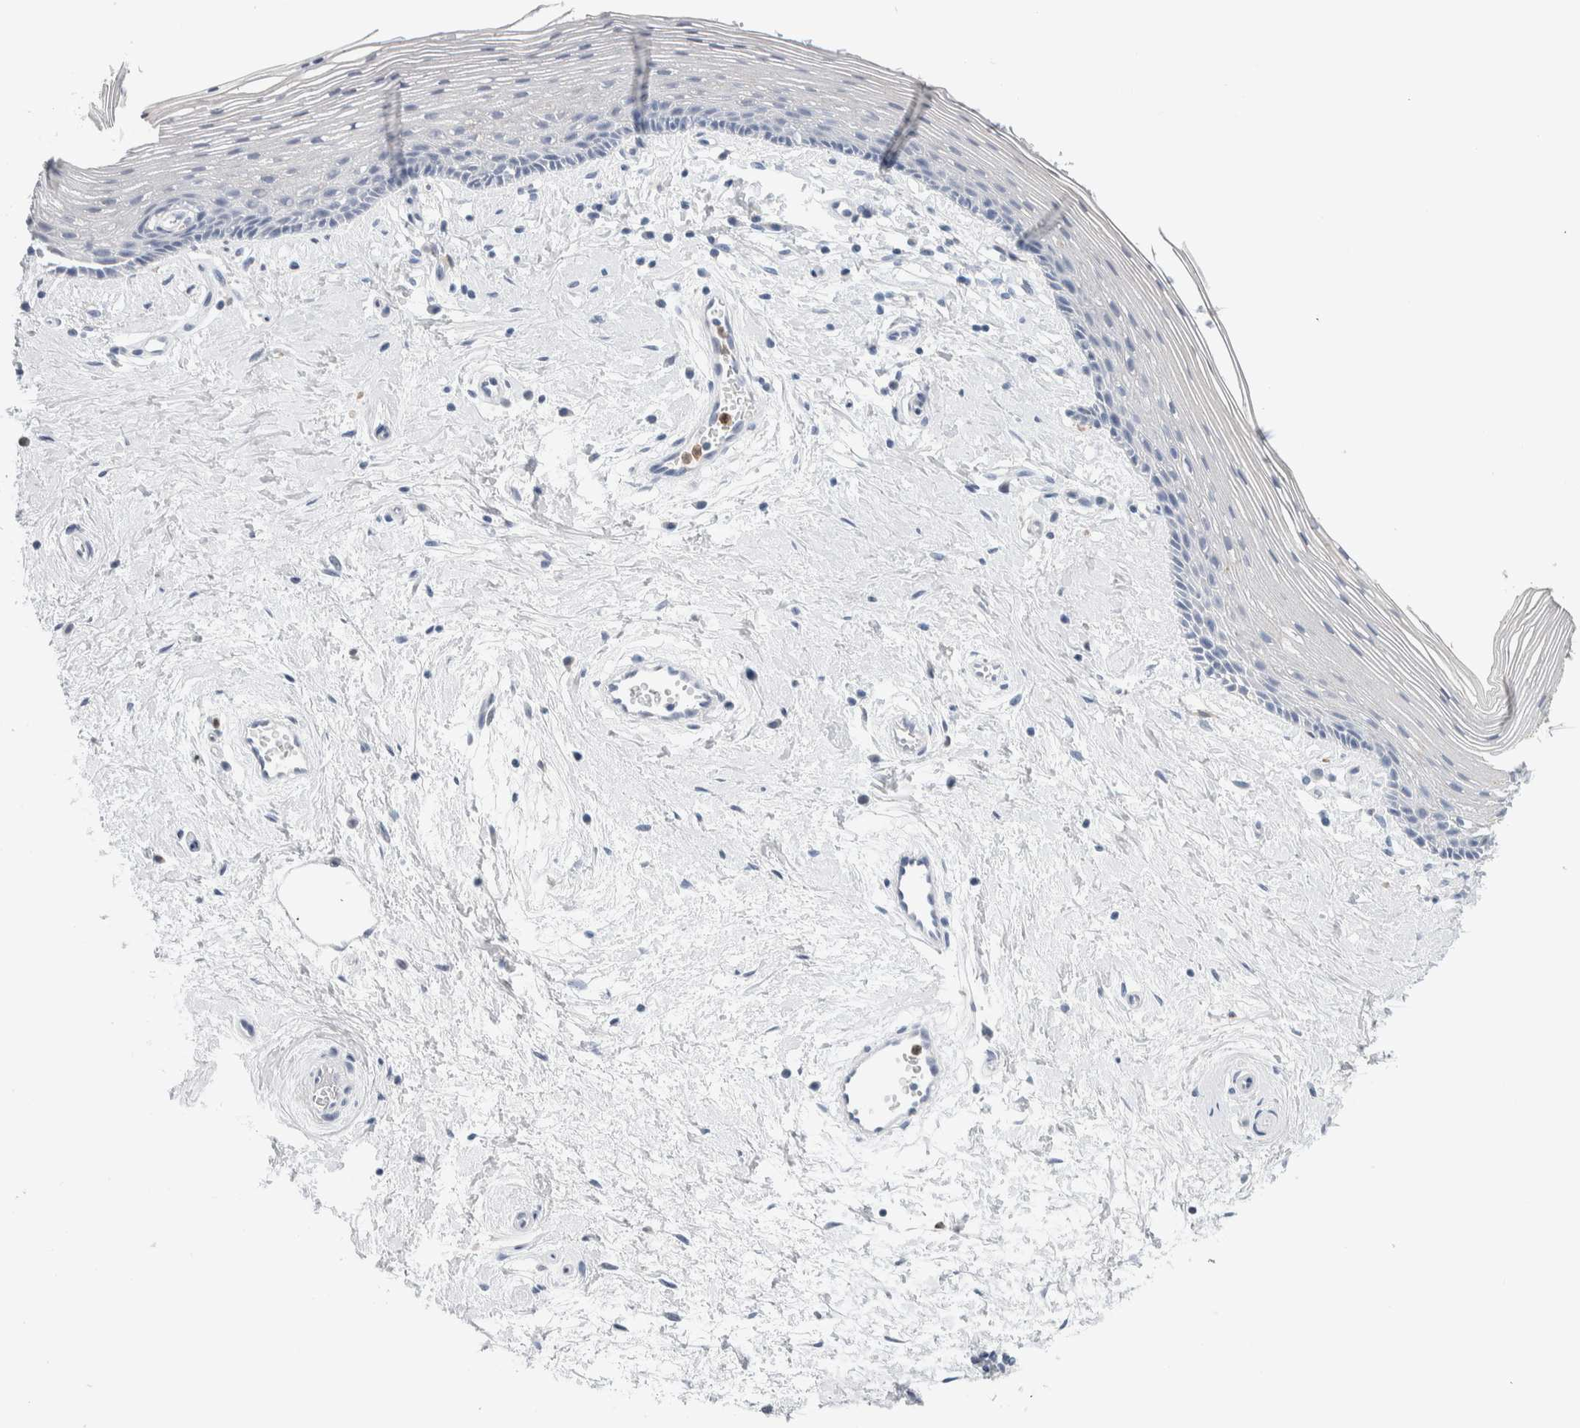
{"staining": {"intensity": "negative", "quantity": "none", "location": "none"}, "tissue": "vagina", "cell_type": "Squamous epithelial cells", "image_type": "normal", "snomed": [{"axis": "morphology", "description": "Normal tissue, NOS"}, {"axis": "topography", "description": "Vagina"}], "caption": "Squamous epithelial cells show no significant protein expression in normal vagina. The staining is performed using DAB (3,3'-diaminobenzidine) brown chromogen with nuclei counter-stained in using hematoxylin.", "gene": "NCF2", "patient": {"sex": "female", "age": 46}}